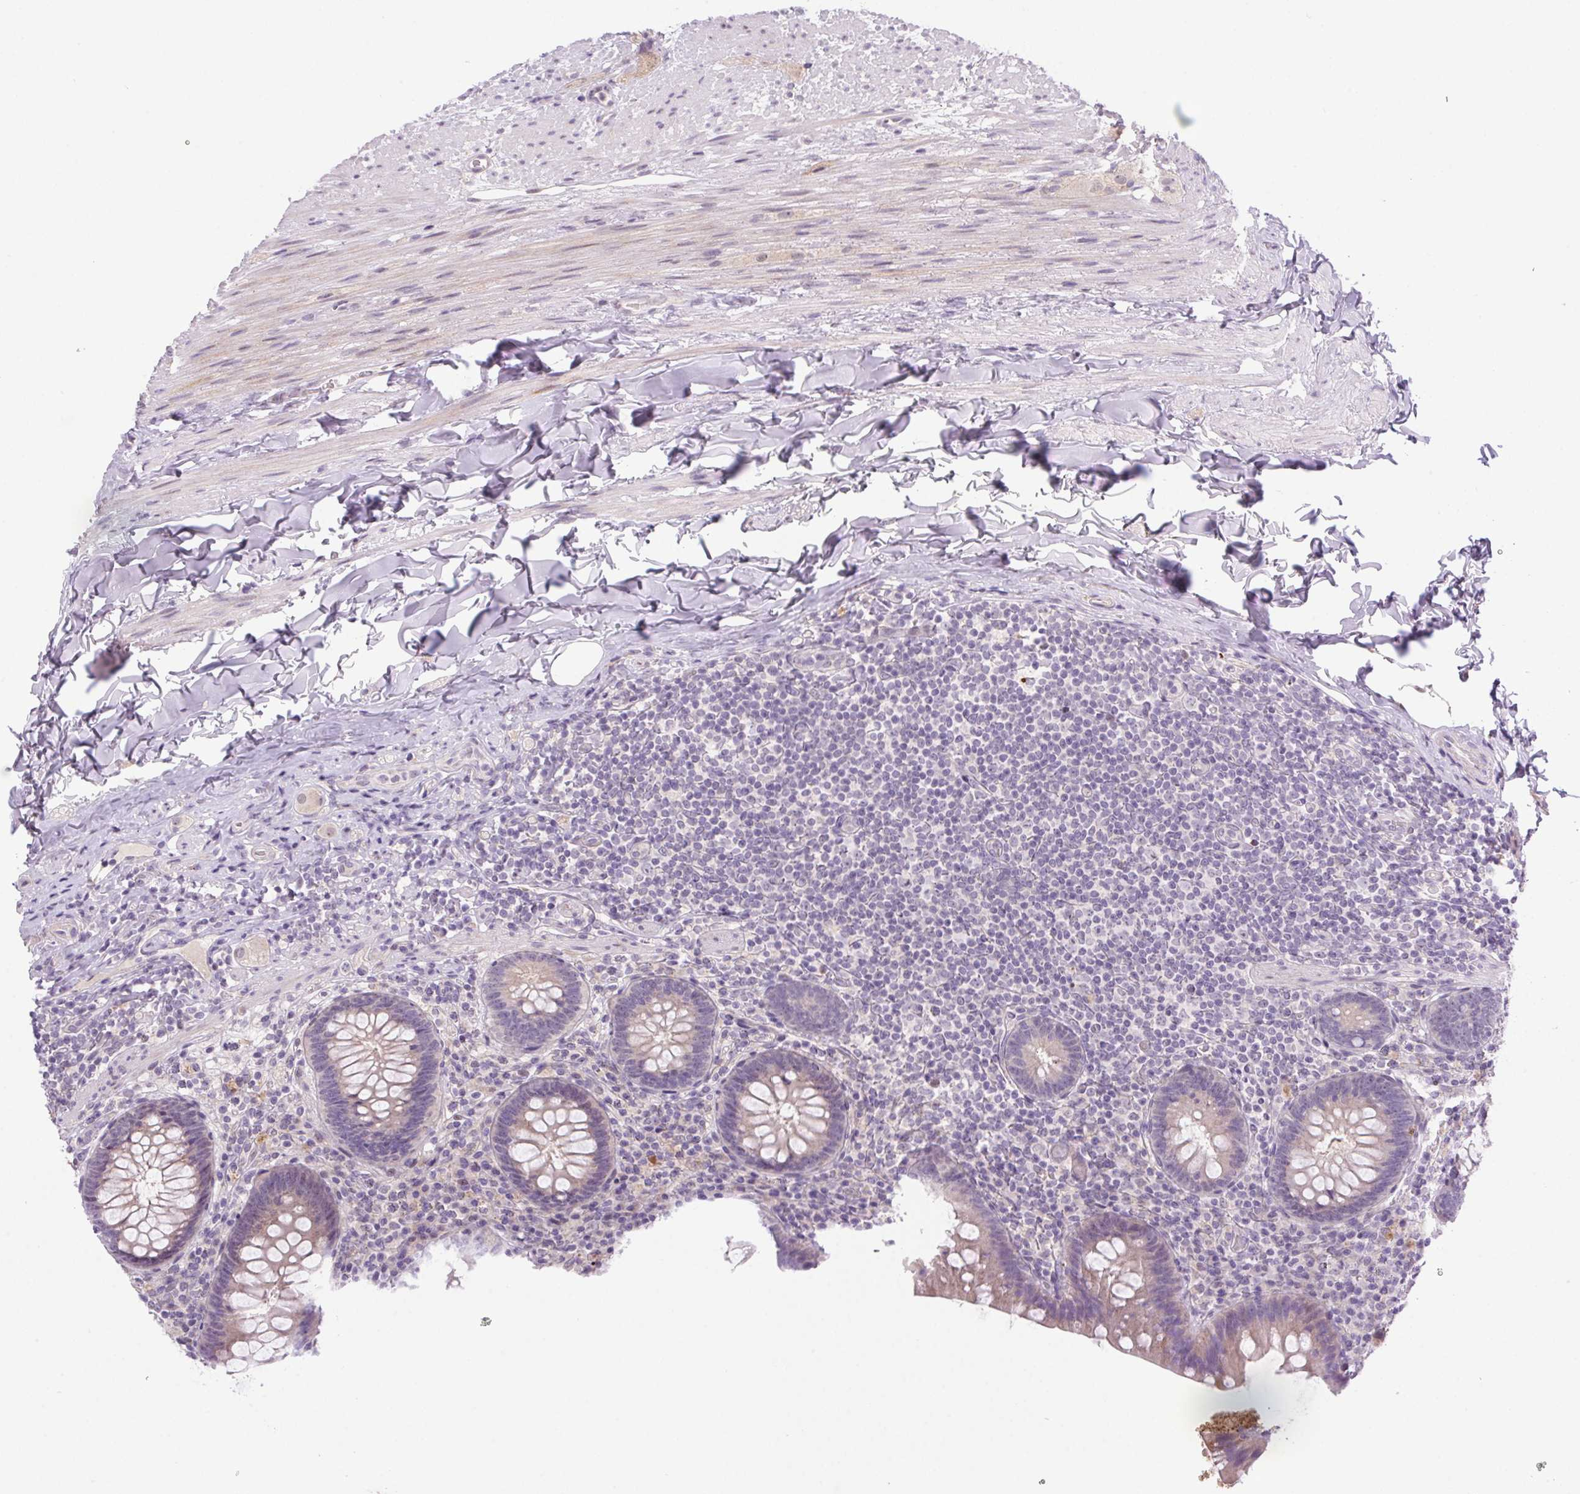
{"staining": {"intensity": "moderate", "quantity": "<25%", "location": "cytoplasmic/membranous"}, "tissue": "appendix", "cell_type": "Glandular cells", "image_type": "normal", "snomed": [{"axis": "morphology", "description": "Normal tissue, NOS"}, {"axis": "topography", "description": "Appendix"}], "caption": "An IHC image of normal tissue is shown. Protein staining in brown shows moderate cytoplasmic/membranous positivity in appendix within glandular cells.", "gene": "LRRTM1", "patient": {"sex": "male", "age": 47}}